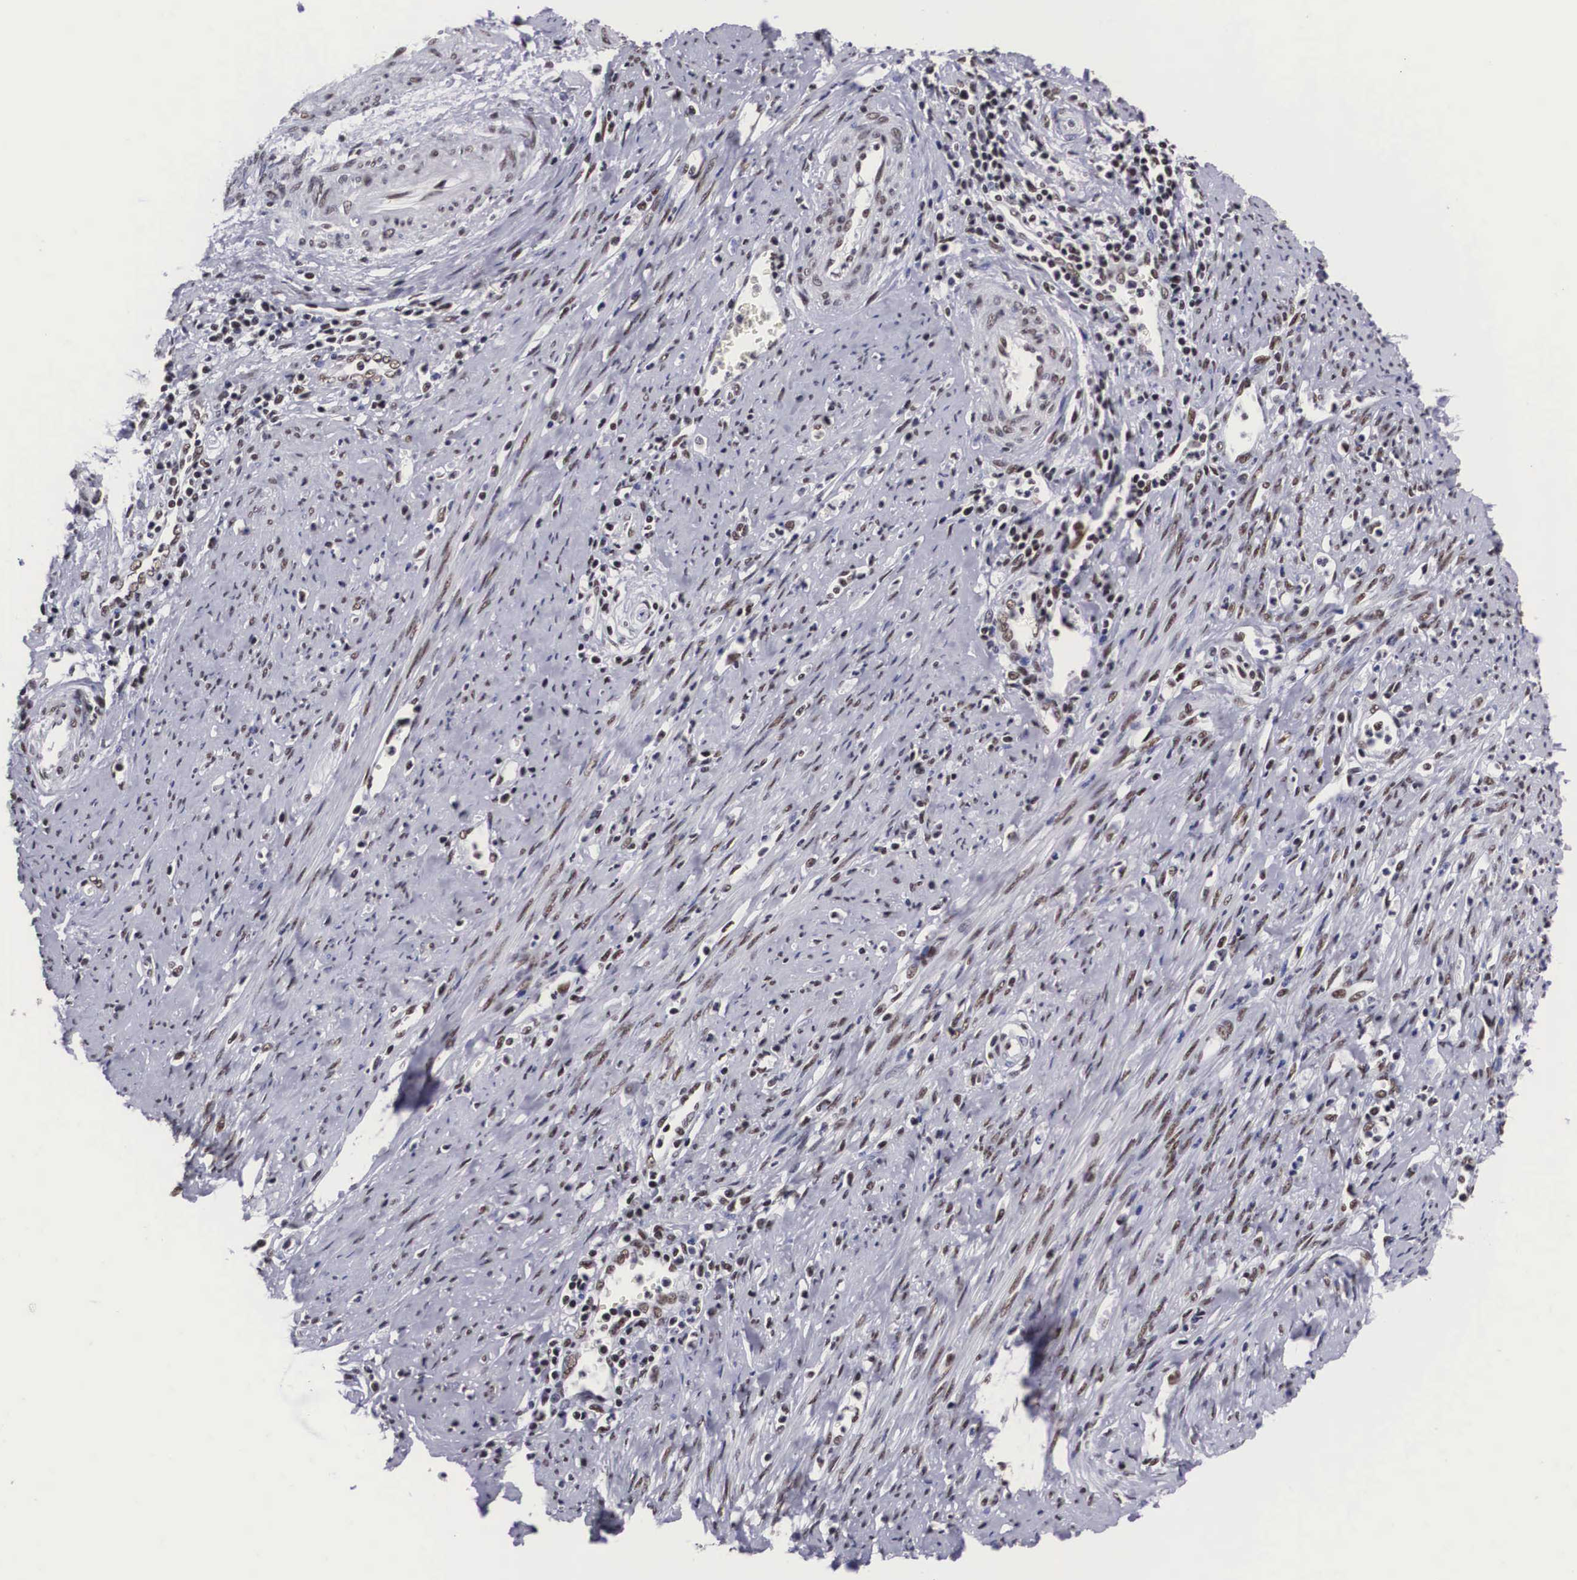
{"staining": {"intensity": "moderate", "quantity": ">75%", "location": "nuclear"}, "tissue": "cervical cancer", "cell_type": "Tumor cells", "image_type": "cancer", "snomed": [{"axis": "morphology", "description": "Normal tissue, NOS"}, {"axis": "morphology", "description": "Adenocarcinoma, NOS"}, {"axis": "topography", "description": "Cervix"}], "caption": "Moderate nuclear positivity is seen in about >75% of tumor cells in cervical cancer (adenocarcinoma).", "gene": "SF3A1", "patient": {"sex": "female", "age": 34}}